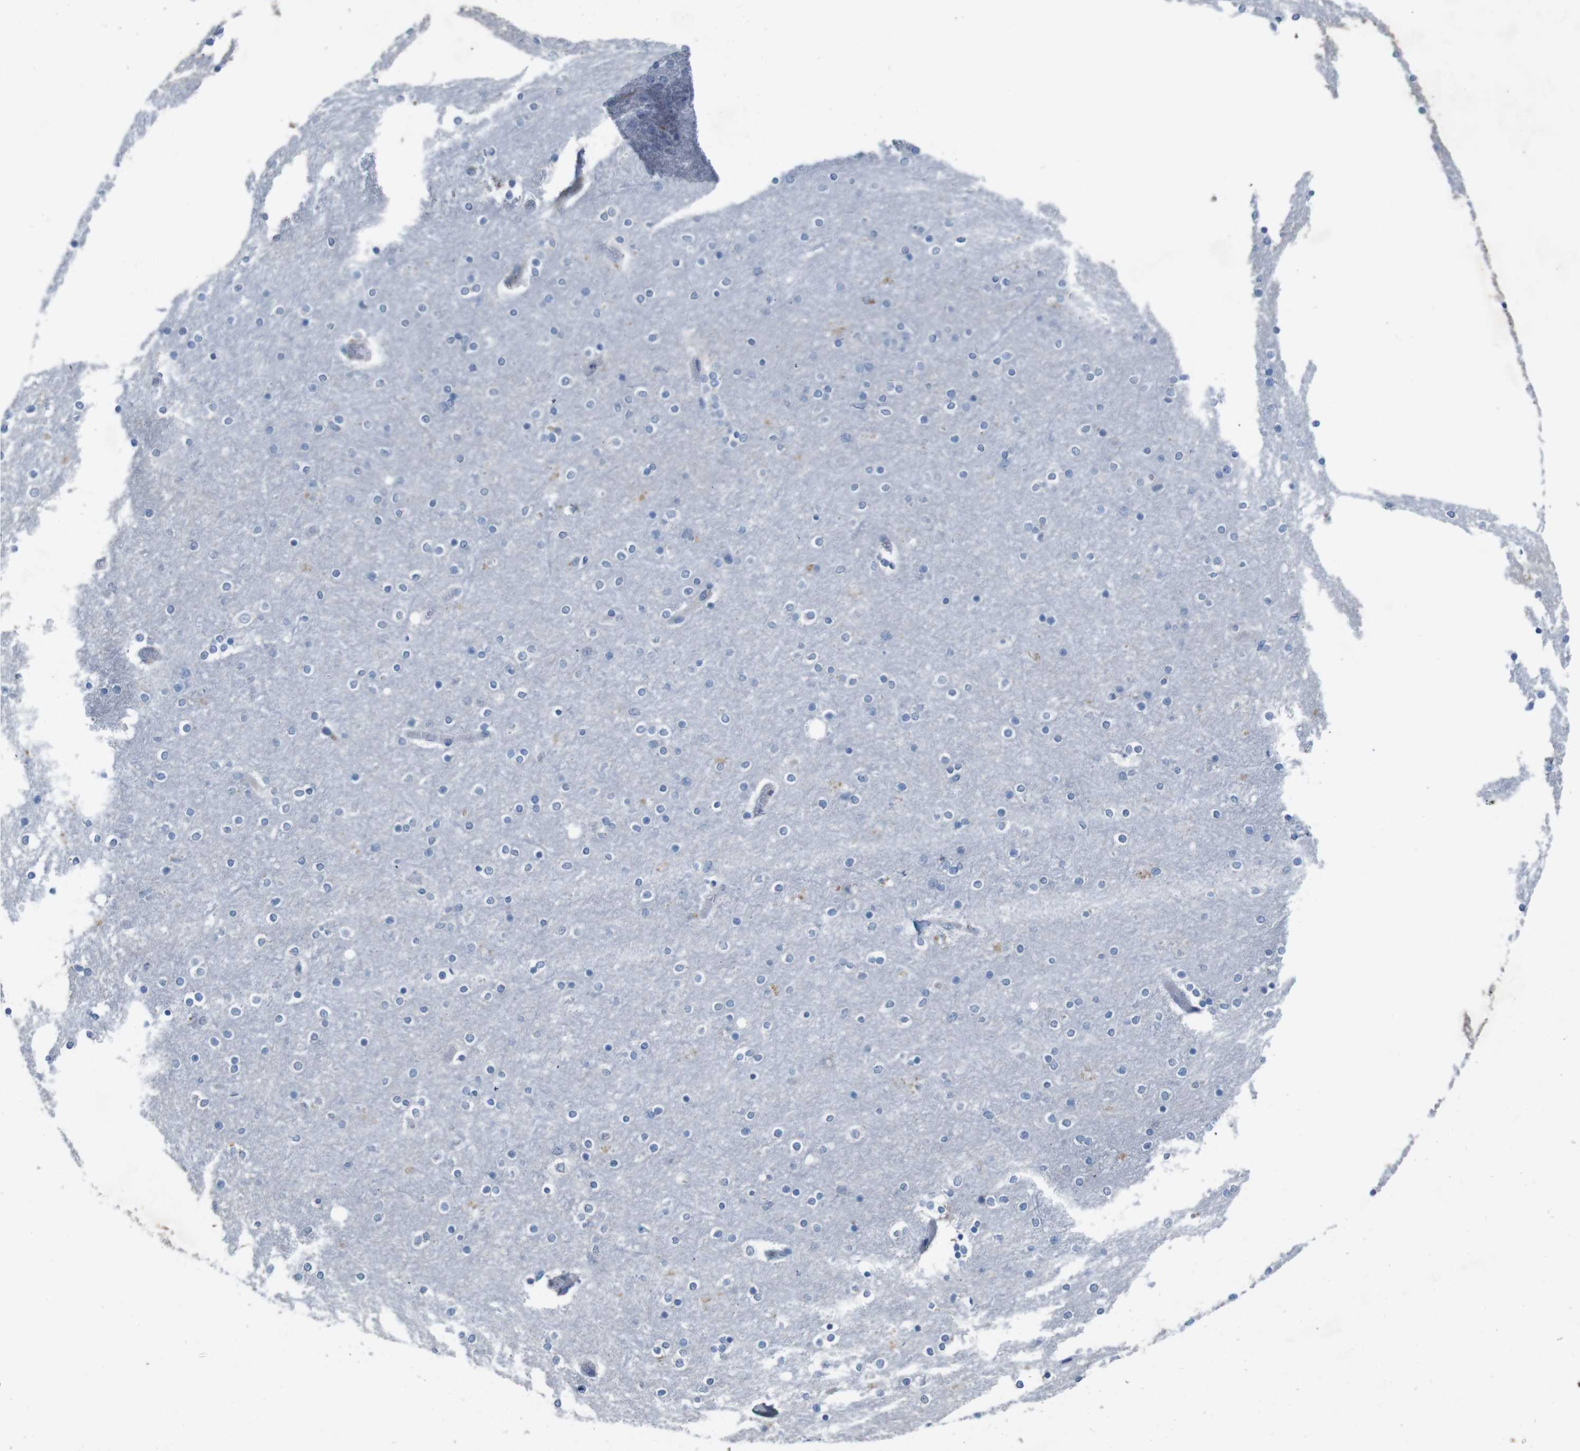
{"staining": {"intensity": "negative", "quantity": "none", "location": "none"}, "tissue": "cerebral cortex", "cell_type": "Endothelial cells", "image_type": "normal", "snomed": [{"axis": "morphology", "description": "Normal tissue, NOS"}, {"axis": "topography", "description": "Cerebral cortex"}], "caption": "This is a image of IHC staining of unremarkable cerebral cortex, which shows no staining in endothelial cells.", "gene": "SLC2A8", "patient": {"sex": "female", "age": 54}}